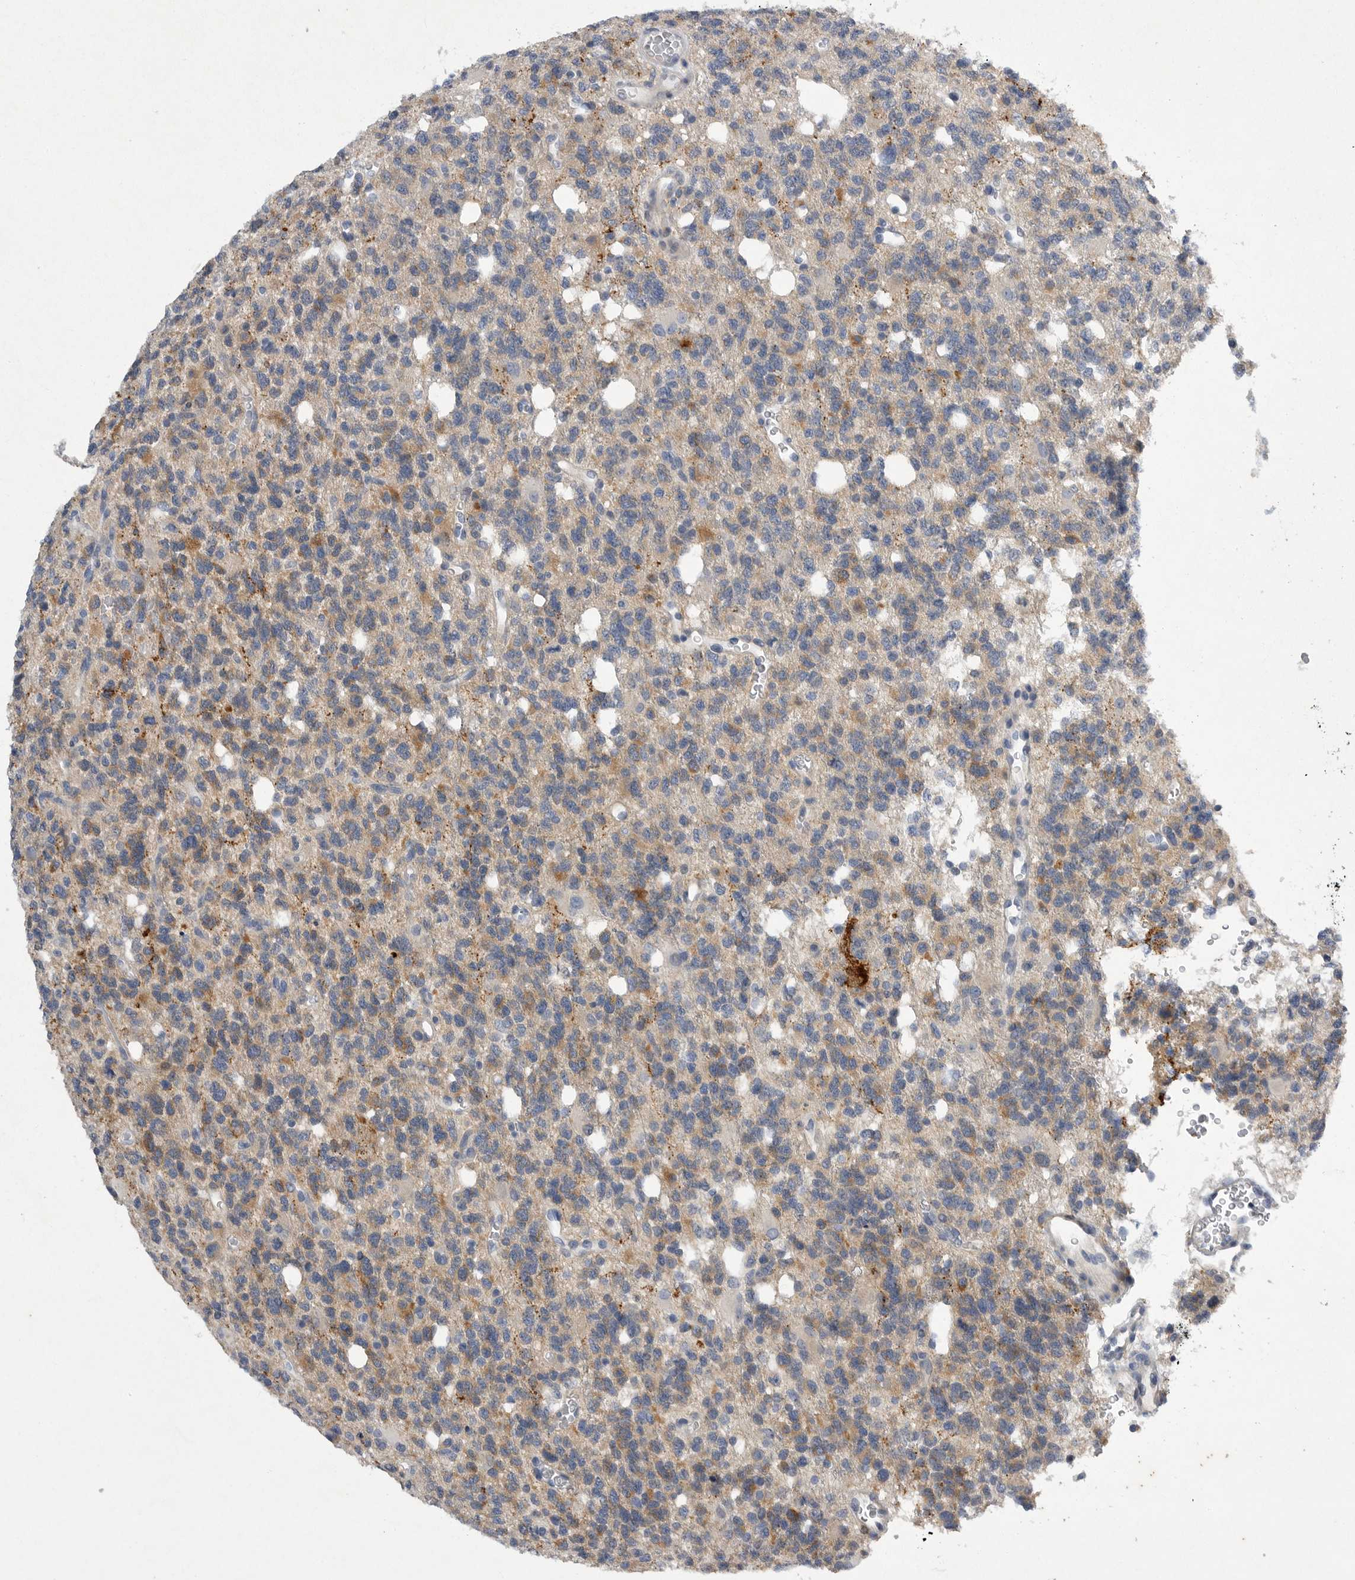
{"staining": {"intensity": "weak", "quantity": "<25%", "location": "cytoplasmic/membranous"}, "tissue": "glioma", "cell_type": "Tumor cells", "image_type": "cancer", "snomed": [{"axis": "morphology", "description": "Glioma, malignant, High grade"}, {"axis": "topography", "description": "Brain"}], "caption": "A high-resolution image shows IHC staining of glioma, which displays no significant staining in tumor cells.", "gene": "EDEM3", "patient": {"sex": "female", "age": 62}}